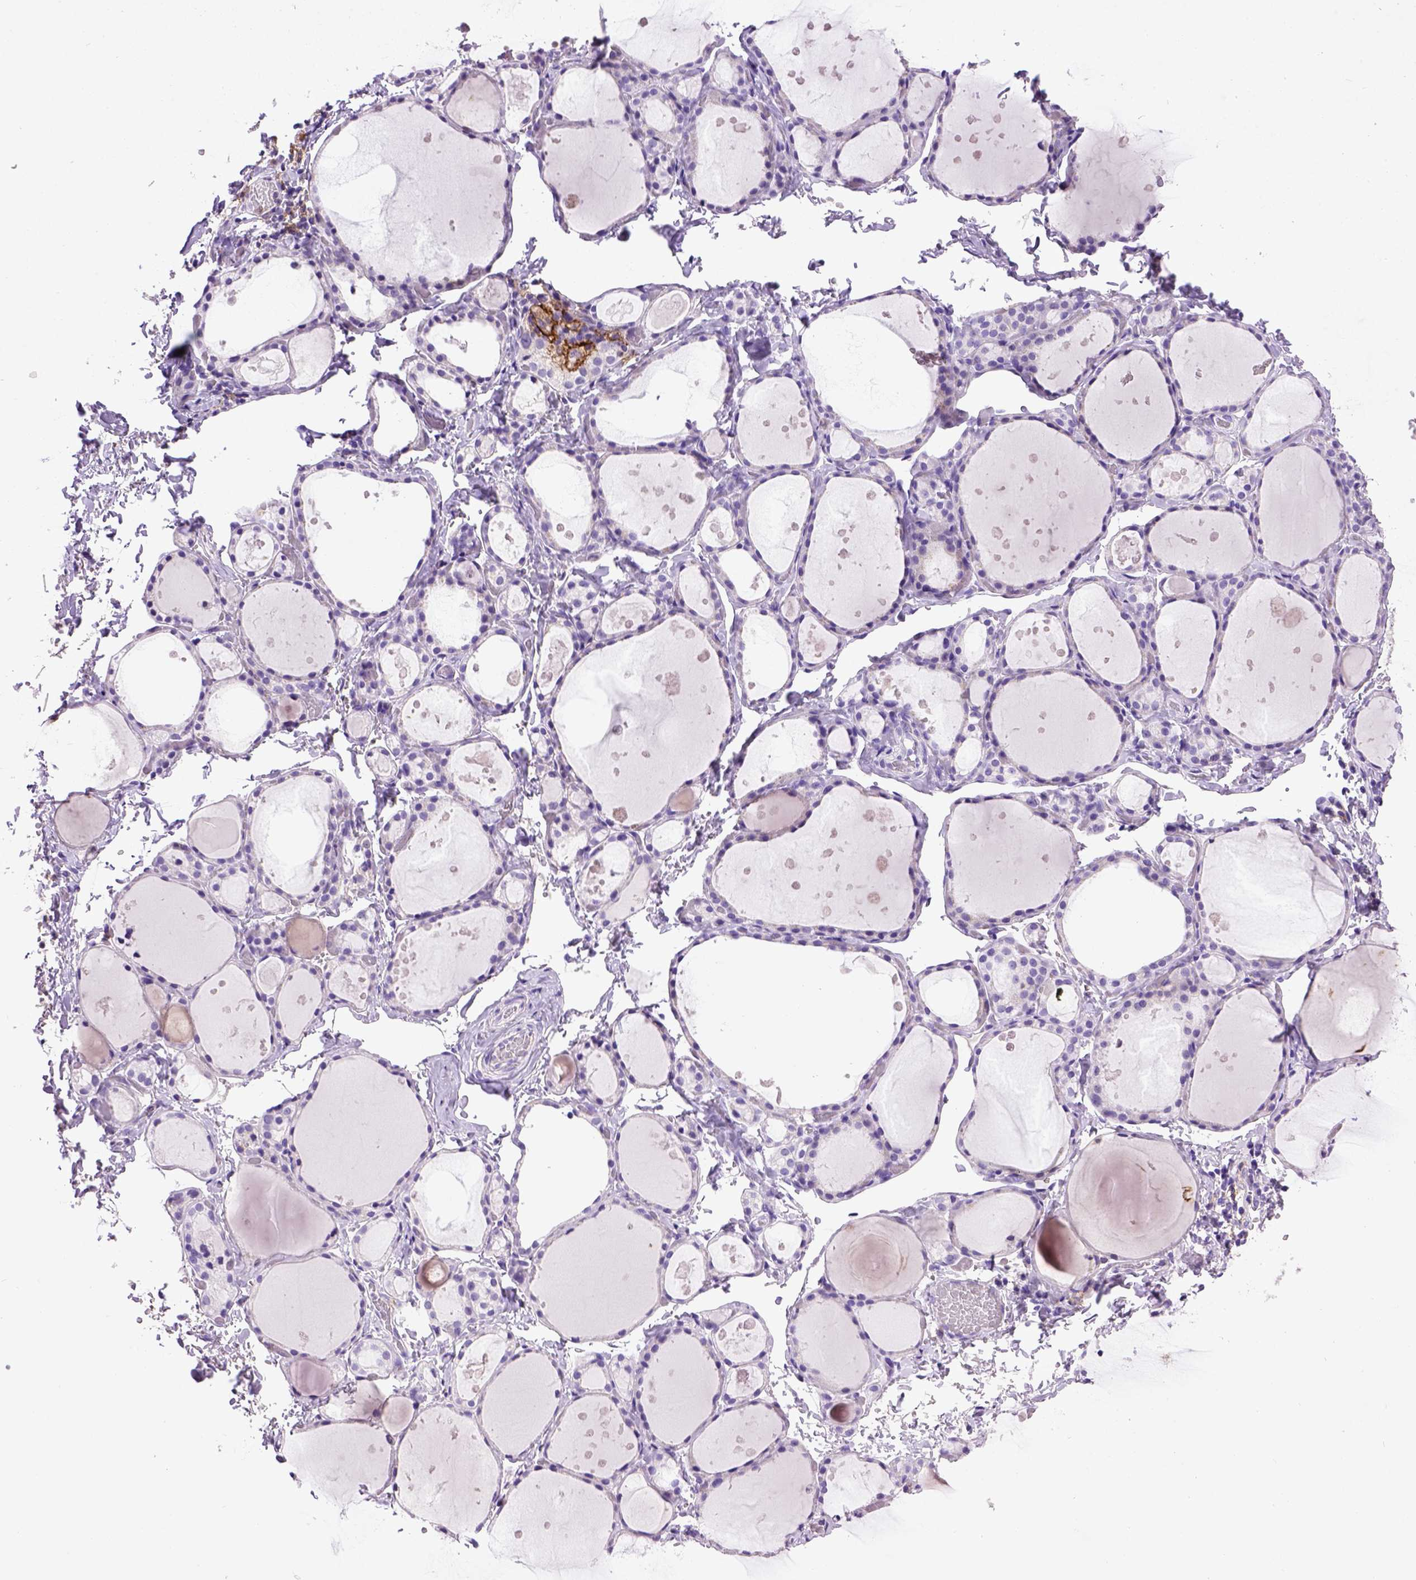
{"staining": {"intensity": "negative", "quantity": "none", "location": "none"}, "tissue": "thyroid gland", "cell_type": "Glandular cells", "image_type": "normal", "snomed": [{"axis": "morphology", "description": "Normal tissue, NOS"}, {"axis": "topography", "description": "Thyroid gland"}], "caption": "Immunohistochemical staining of benign human thyroid gland displays no significant staining in glandular cells. (Stains: DAB (3,3'-diaminobenzidine) IHC with hematoxylin counter stain, Microscopy: brightfield microscopy at high magnification).", "gene": "ITGAX", "patient": {"sex": "male", "age": 68}}